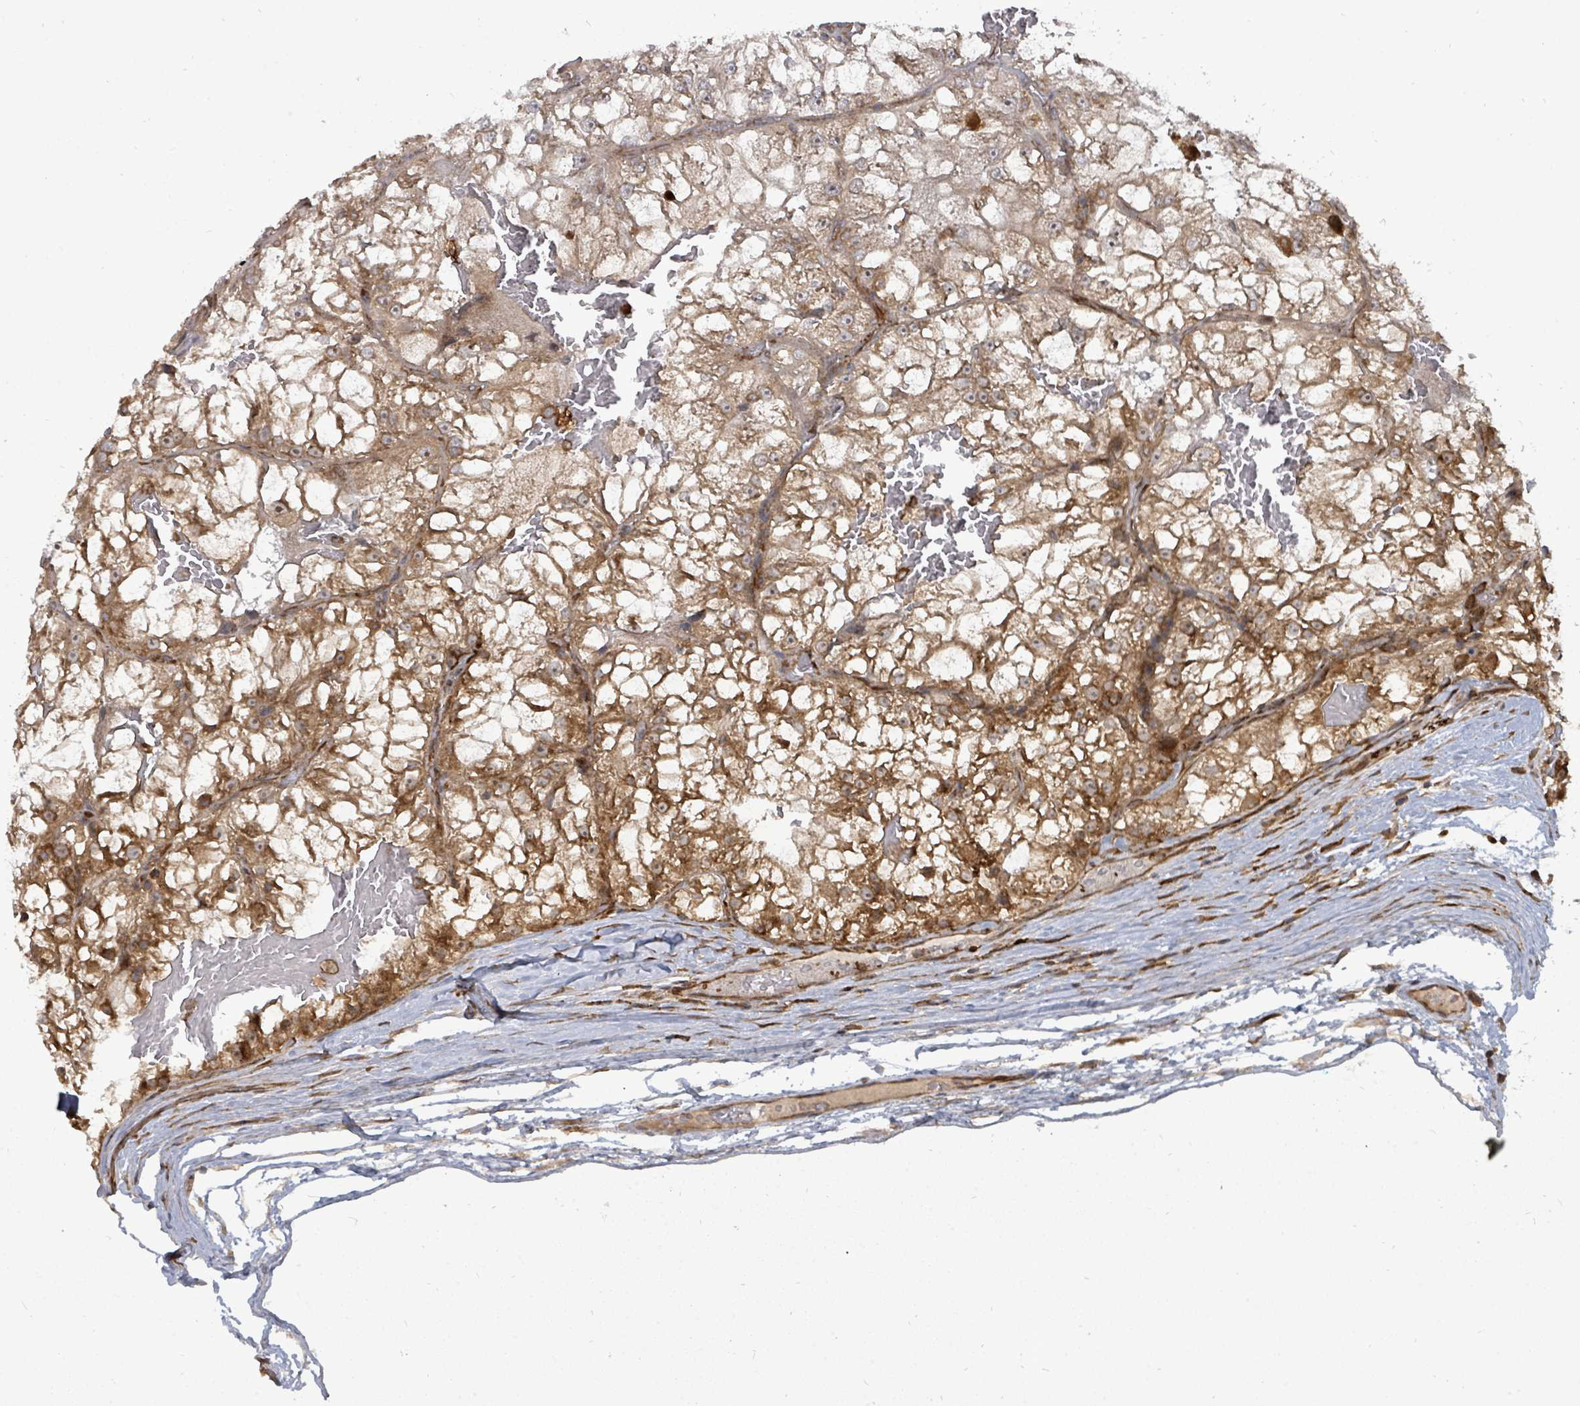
{"staining": {"intensity": "moderate", "quantity": "25%-75%", "location": "cytoplasmic/membranous"}, "tissue": "renal cancer", "cell_type": "Tumor cells", "image_type": "cancer", "snomed": [{"axis": "morphology", "description": "Adenocarcinoma, NOS"}, {"axis": "topography", "description": "Kidney"}], "caption": "Protein staining of renal cancer tissue exhibits moderate cytoplasmic/membranous staining in approximately 25%-75% of tumor cells.", "gene": "EIF3C", "patient": {"sex": "female", "age": 72}}